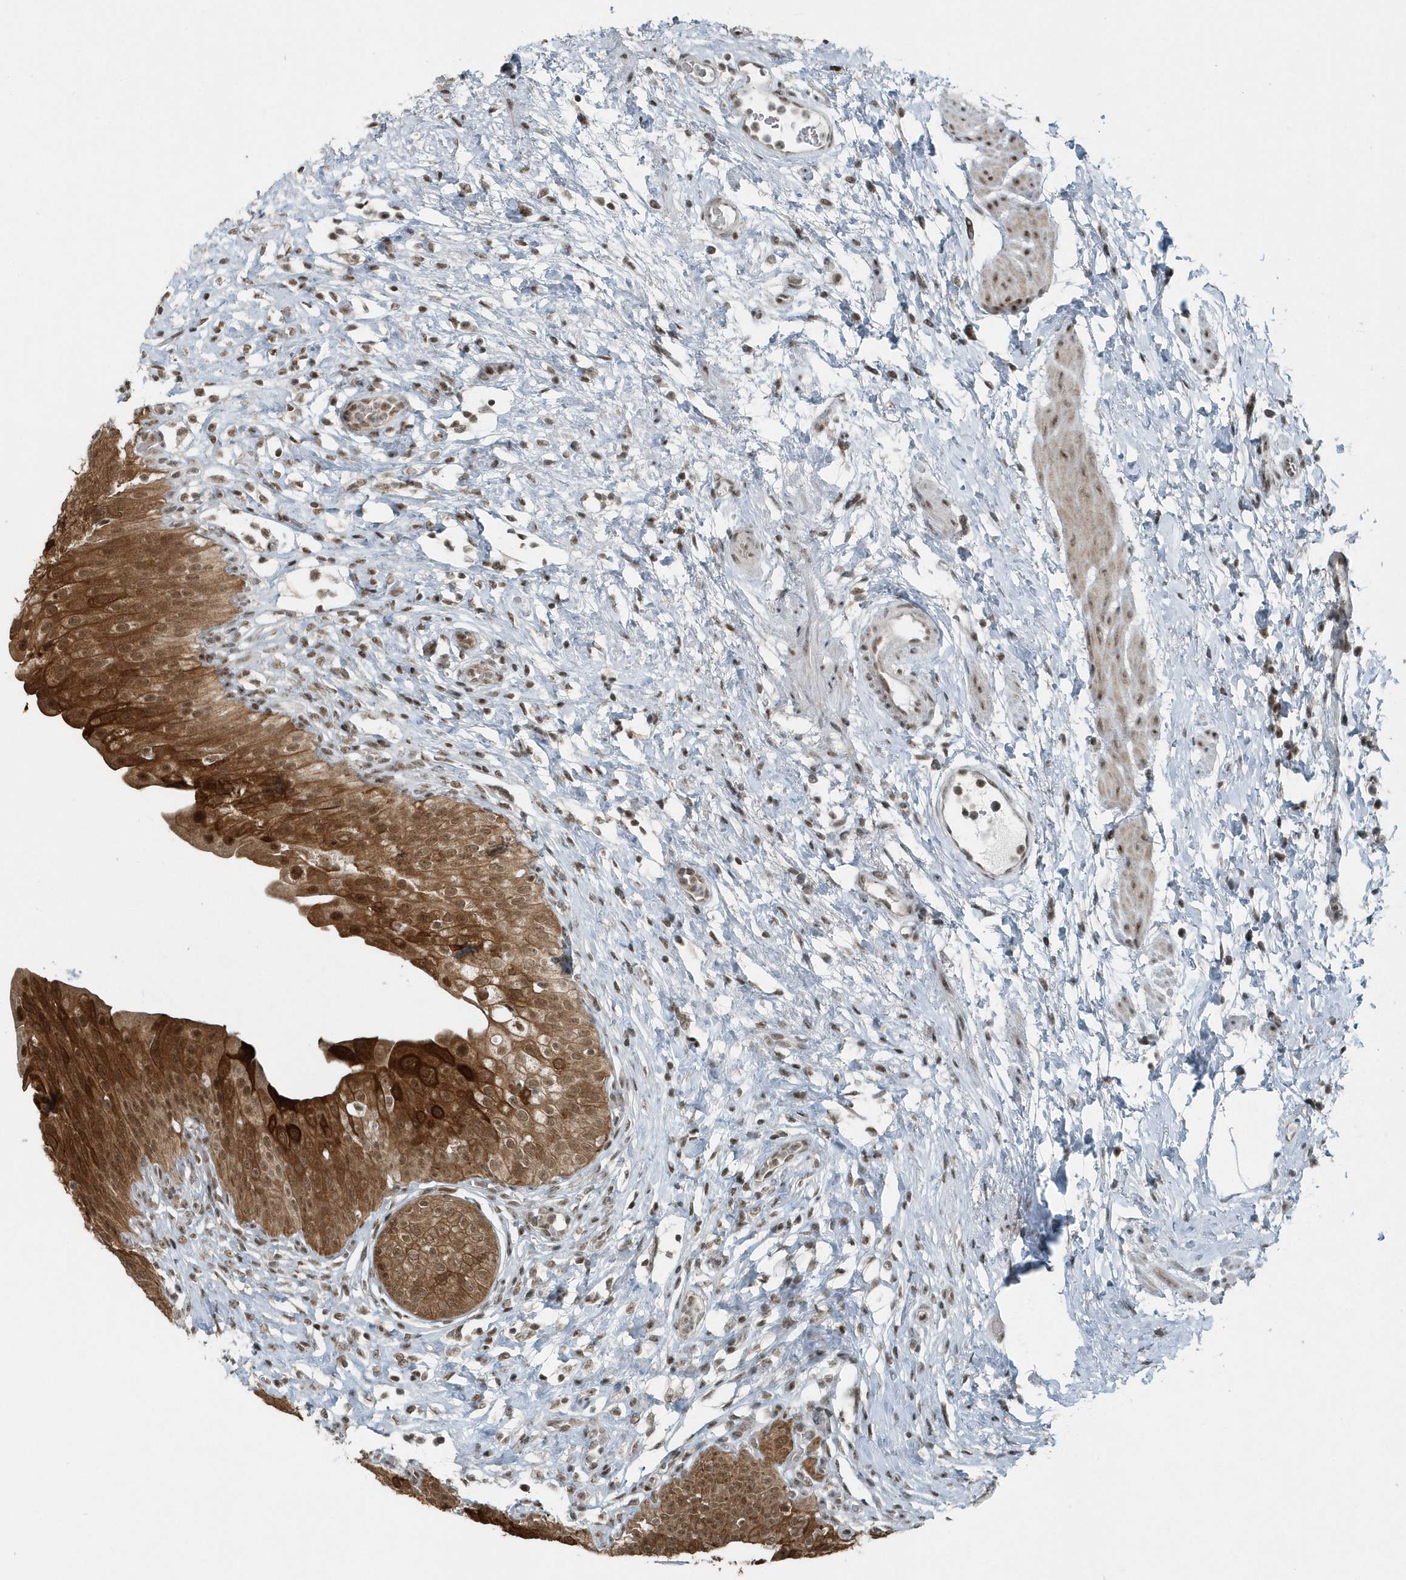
{"staining": {"intensity": "strong", "quantity": ">75%", "location": "cytoplasmic/membranous,nuclear"}, "tissue": "urinary bladder", "cell_type": "Urothelial cells", "image_type": "normal", "snomed": [{"axis": "morphology", "description": "Normal tissue, NOS"}, {"axis": "morphology", "description": "Urothelial carcinoma, High grade"}, {"axis": "topography", "description": "Urinary bladder"}], "caption": "Urothelial cells exhibit strong cytoplasmic/membranous,nuclear positivity in about >75% of cells in unremarkable urinary bladder.", "gene": "YTHDC1", "patient": {"sex": "male", "age": 46}}